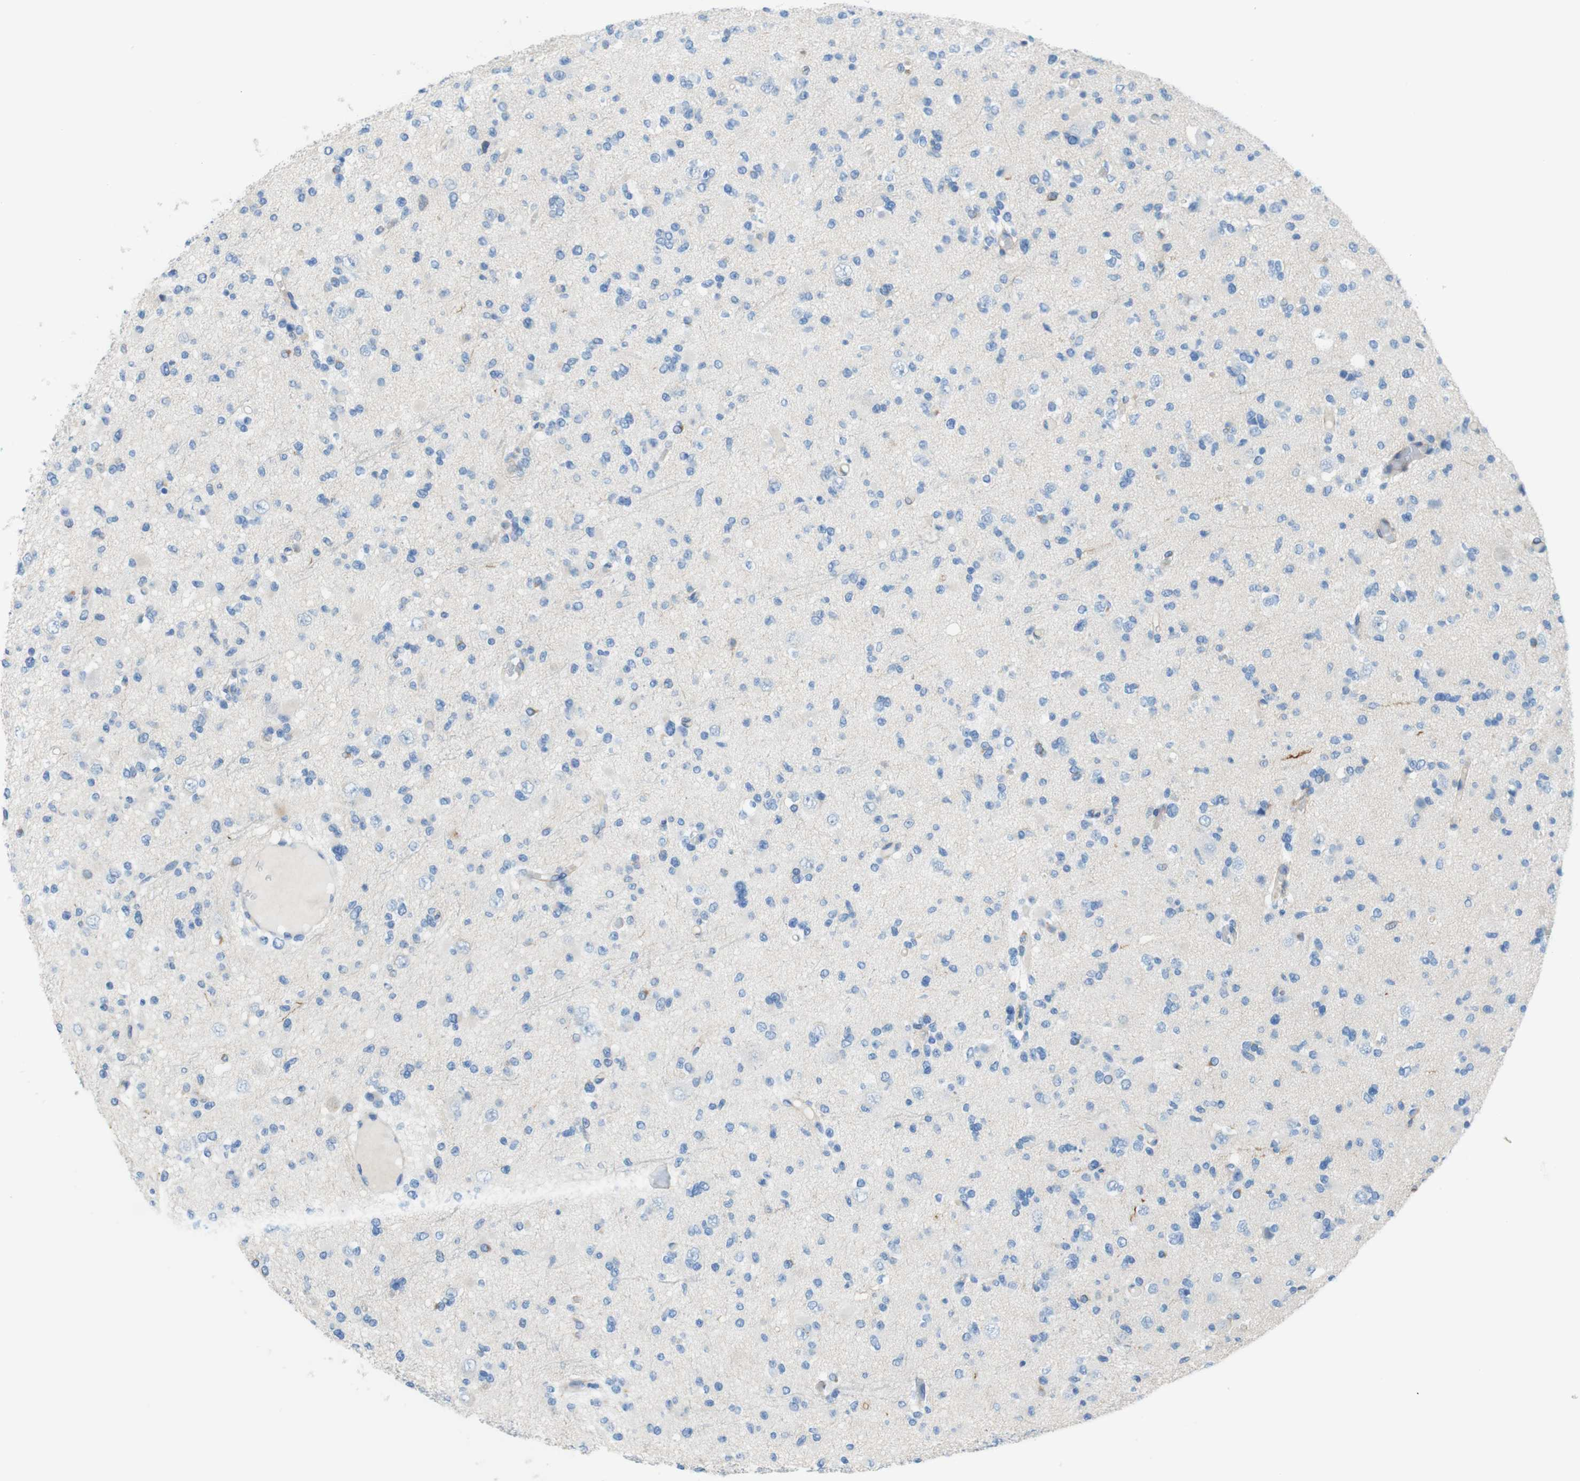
{"staining": {"intensity": "negative", "quantity": "none", "location": "none"}, "tissue": "glioma", "cell_type": "Tumor cells", "image_type": "cancer", "snomed": [{"axis": "morphology", "description": "Glioma, malignant, Low grade"}, {"axis": "topography", "description": "Brain"}], "caption": "Immunohistochemistry histopathology image of neoplastic tissue: glioma stained with DAB displays no significant protein staining in tumor cells.", "gene": "CLMN", "patient": {"sex": "female", "age": 22}}